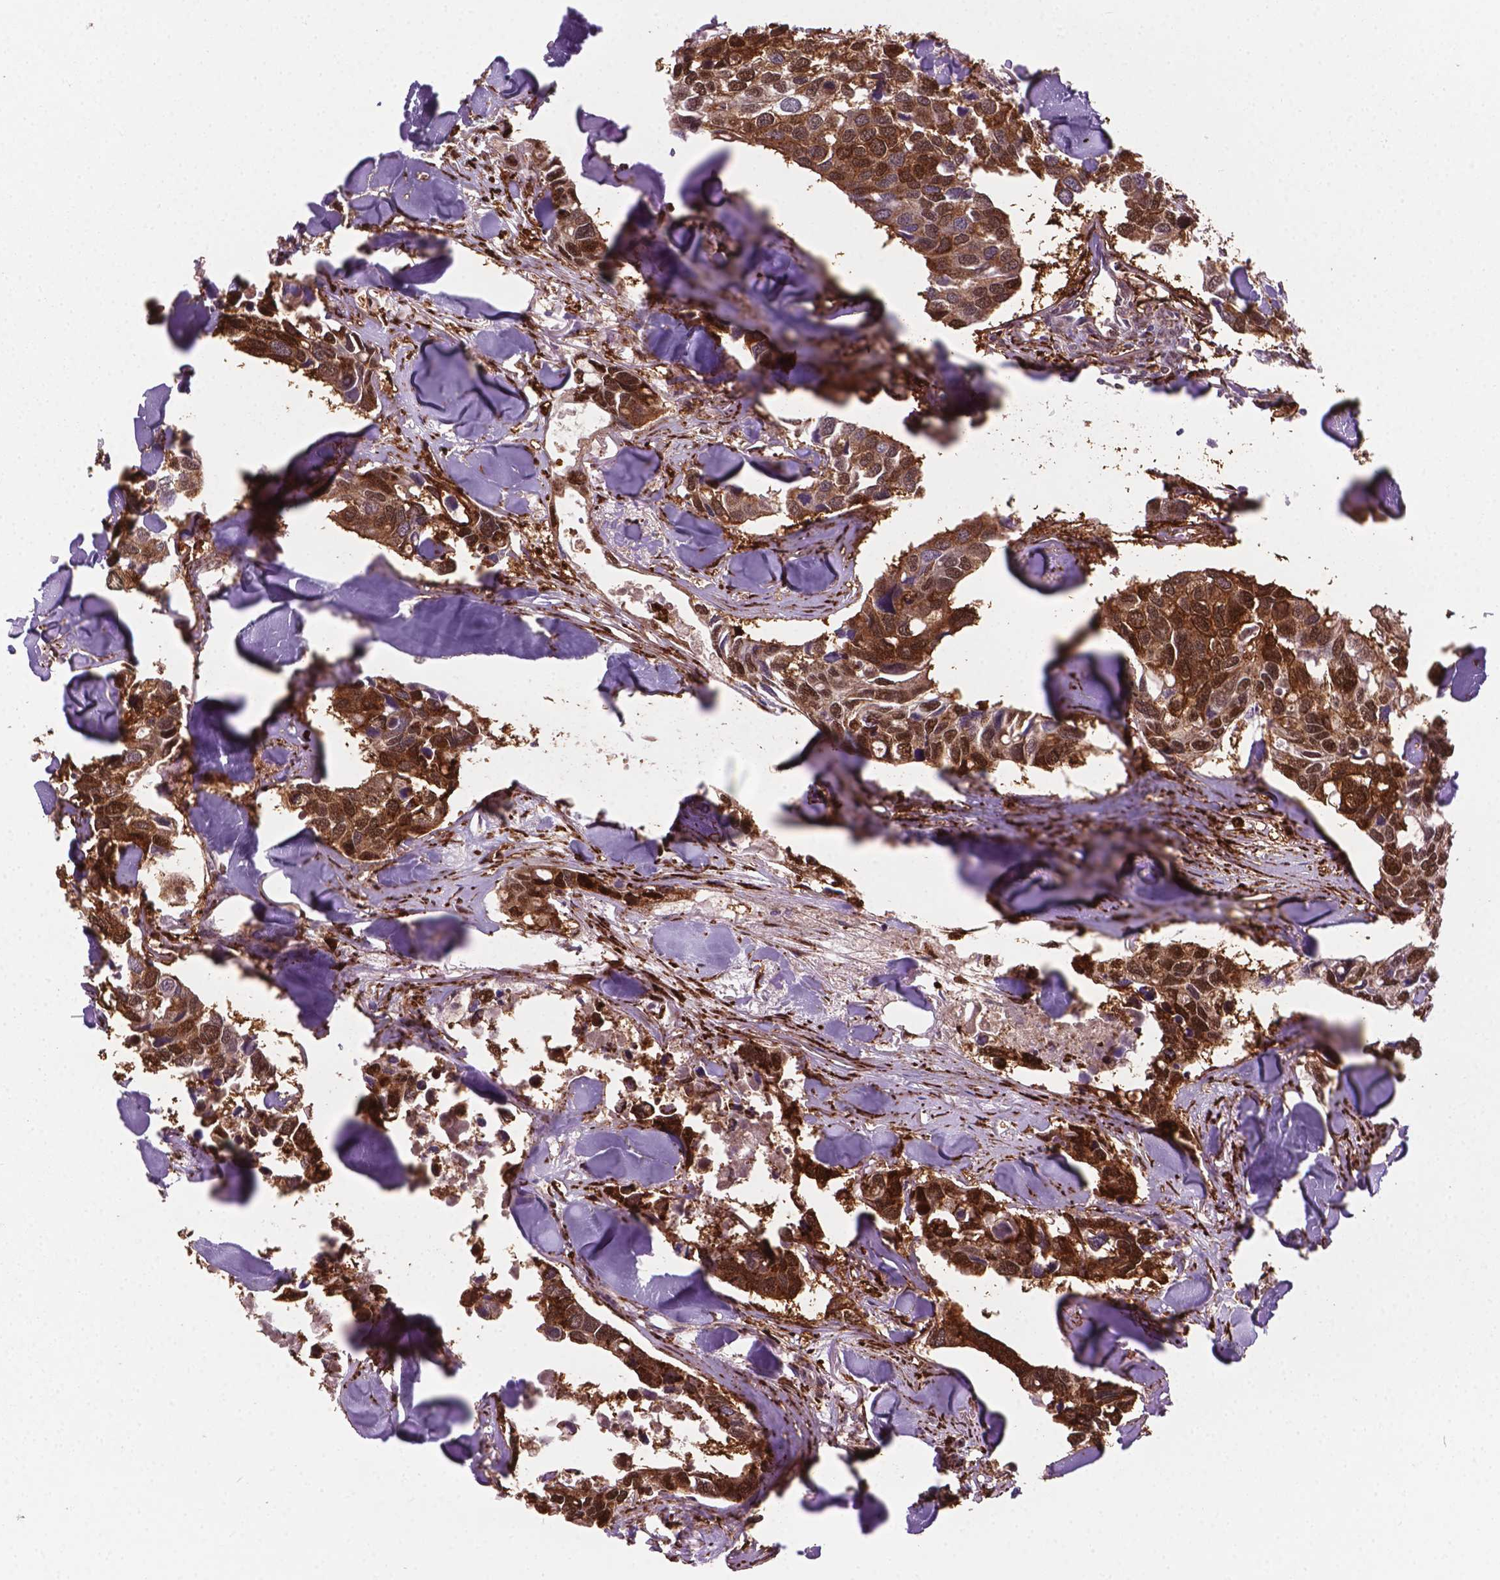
{"staining": {"intensity": "moderate", "quantity": ">75%", "location": "cytoplasmic/membranous,nuclear"}, "tissue": "breast cancer", "cell_type": "Tumor cells", "image_type": "cancer", "snomed": [{"axis": "morphology", "description": "Duct carcinoma"}, {"axis": "topography", "description": "Breast"}], "caption": "A brown stain highlights moderate cytoplasmic/membranous and nuclear expression of a protein in intraductal carcinoma (breast) tumor cells.", "gene": "PLIN3", "patient": {"sex": "female", "age": 83}}